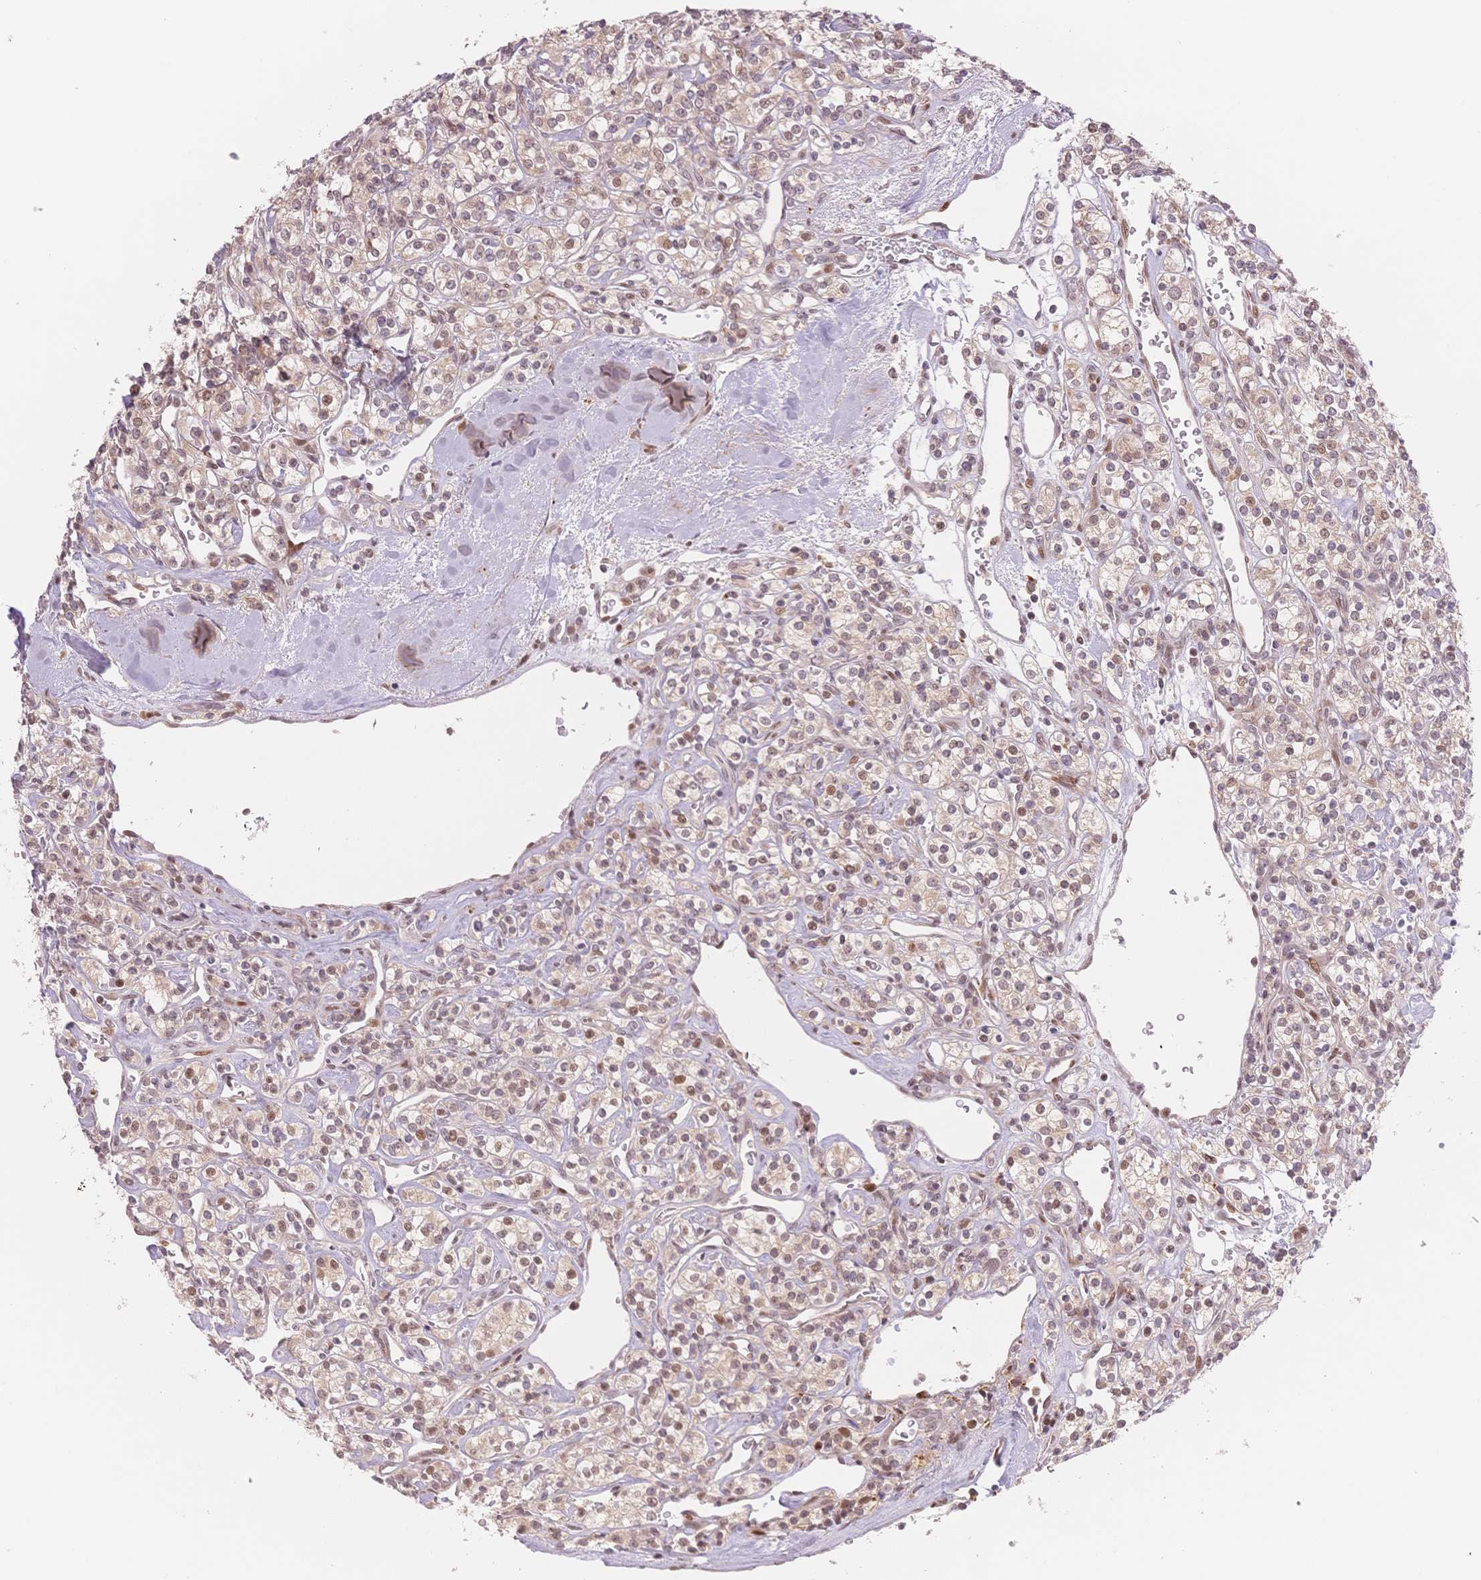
{"staining": {"intensity": "weak", "quantity": "25%-75%", "location": "cytoplasmic/membranous,nuclear"}, "tissue": "renal cancer", "cell_type": "Tumor cells", "image_type": "cancer", "snomed": [{"axis": "morphology", "description": "Adenocarcinoma, NOS"}, {"axis": "topography", "description": "Kidney"}], "caption": "Brown immunohistochemical staining in human adenocarcinoma (renal) demonstrates weak cytoplasmic/membranous and nuclear staining in about 25%-75% of tumor cells.", "gene": "STK39", "patient": {"sex": "male", "age": 77}}